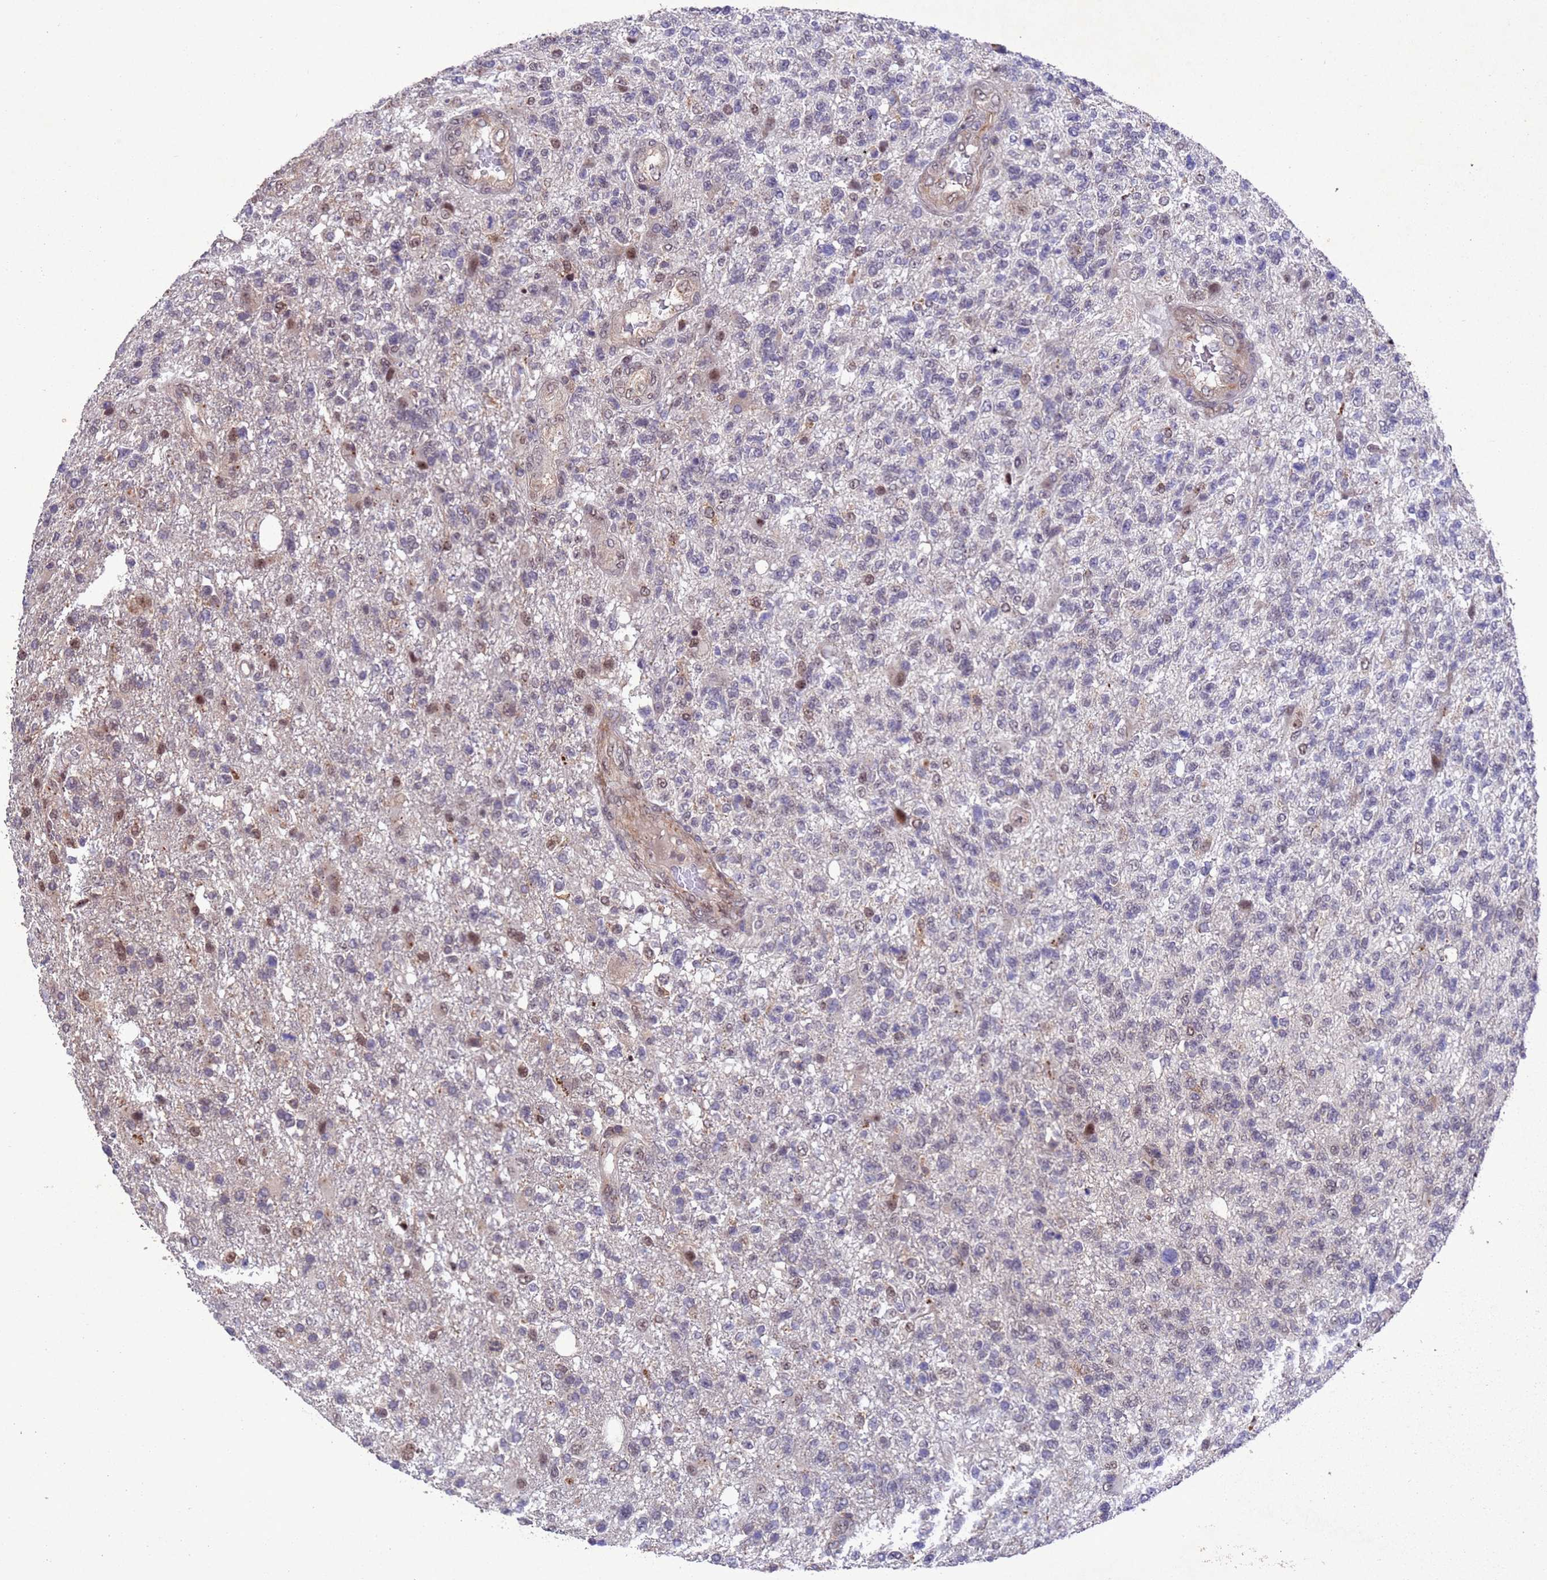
{"staining": {"intensity": "moderate", "quantity": "<25%", "location": "nuclear"}, "tissue": "glioma", "cell_type": "Tumor cells", "image_type": "cancer", "snomed": [{"axis": "morphology", "description": "Glioma, malignant, High grade"}, {"axis": "topography", "description": "Brain"}], "caption": "Glioma stained for a protein reveals moderate nuclear positivity in tumor cells.", "gene": "TBK1", "patient": {"sex": "male", "age": 56}}